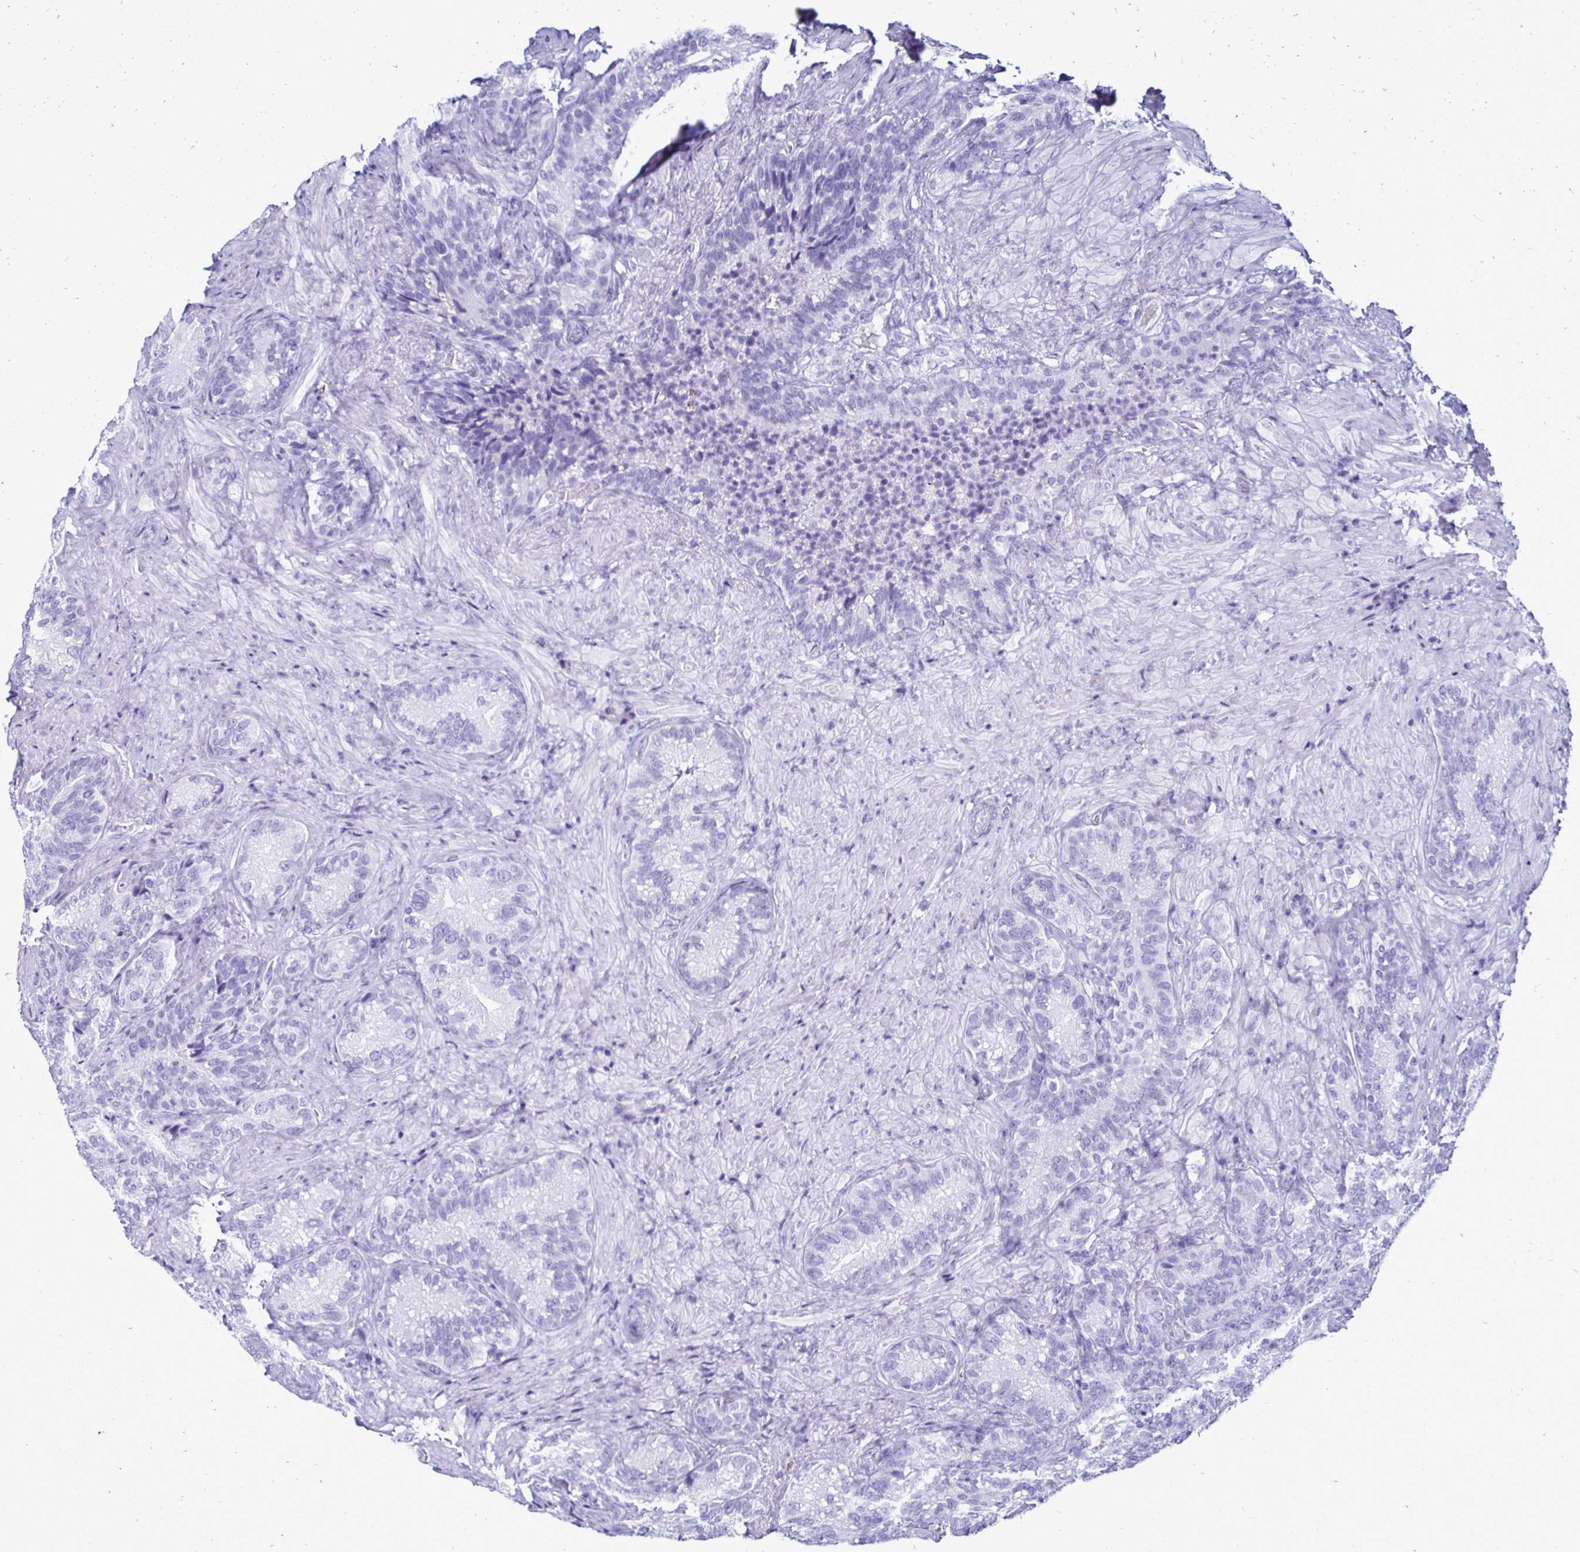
{"staining": {"intensity": "negative", "quantity": "none", "location": "none"}, "tissue": "seminal vesicle", "cell_type": "Glandular cells", "image_type": "normal", "snomed": [{"axis": "morphology", "description": "Normal tissue, NOS"}, {"axis": "topography", "description": "Seminal veicle"}], "caption": "Seminal vesicle stained for a protein using immunohistochemistry (IHC) displays no staining glandular cells.", "gene": "CST5", "patient": {"sex": "male", "age": 68}}